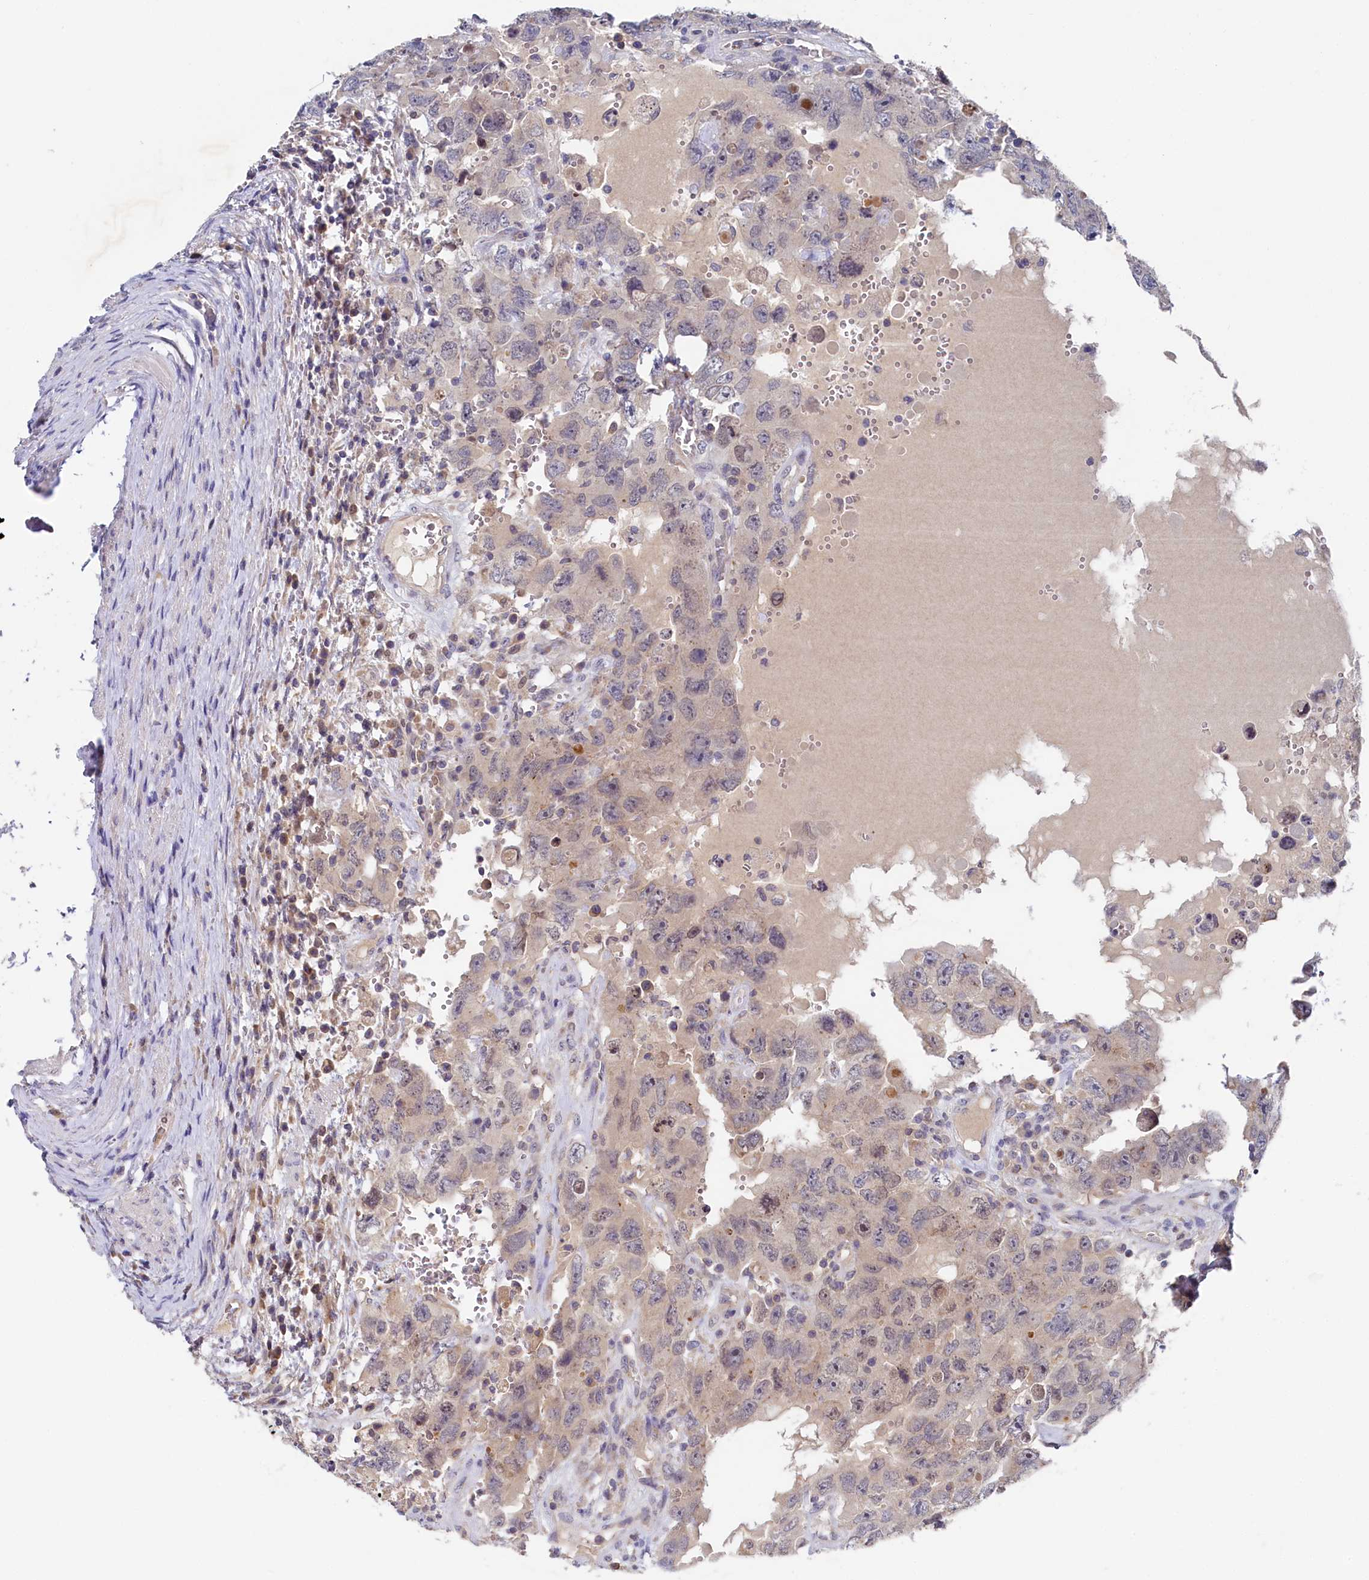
{"staining": {"intensity": "negative", "quantity": "none", "location": "none"}, "tissue": "testis cancer", "cell_type": "Tumor cells", "image_type": "cancer", "snomed": [{"axis": "morphology", "description": "Carcinoma, Embryonal, NOS"}, {"axis": "topography", "description": "Testis"}], "caption": "Tumor cells show no significant protein expression in testis cancer. (DAB immunohistochemistry (IHC) visualized using brightfield microscopy, high magnification).", "gene": "SPINK9", "patient": {"sex": "male", "age": 26}}